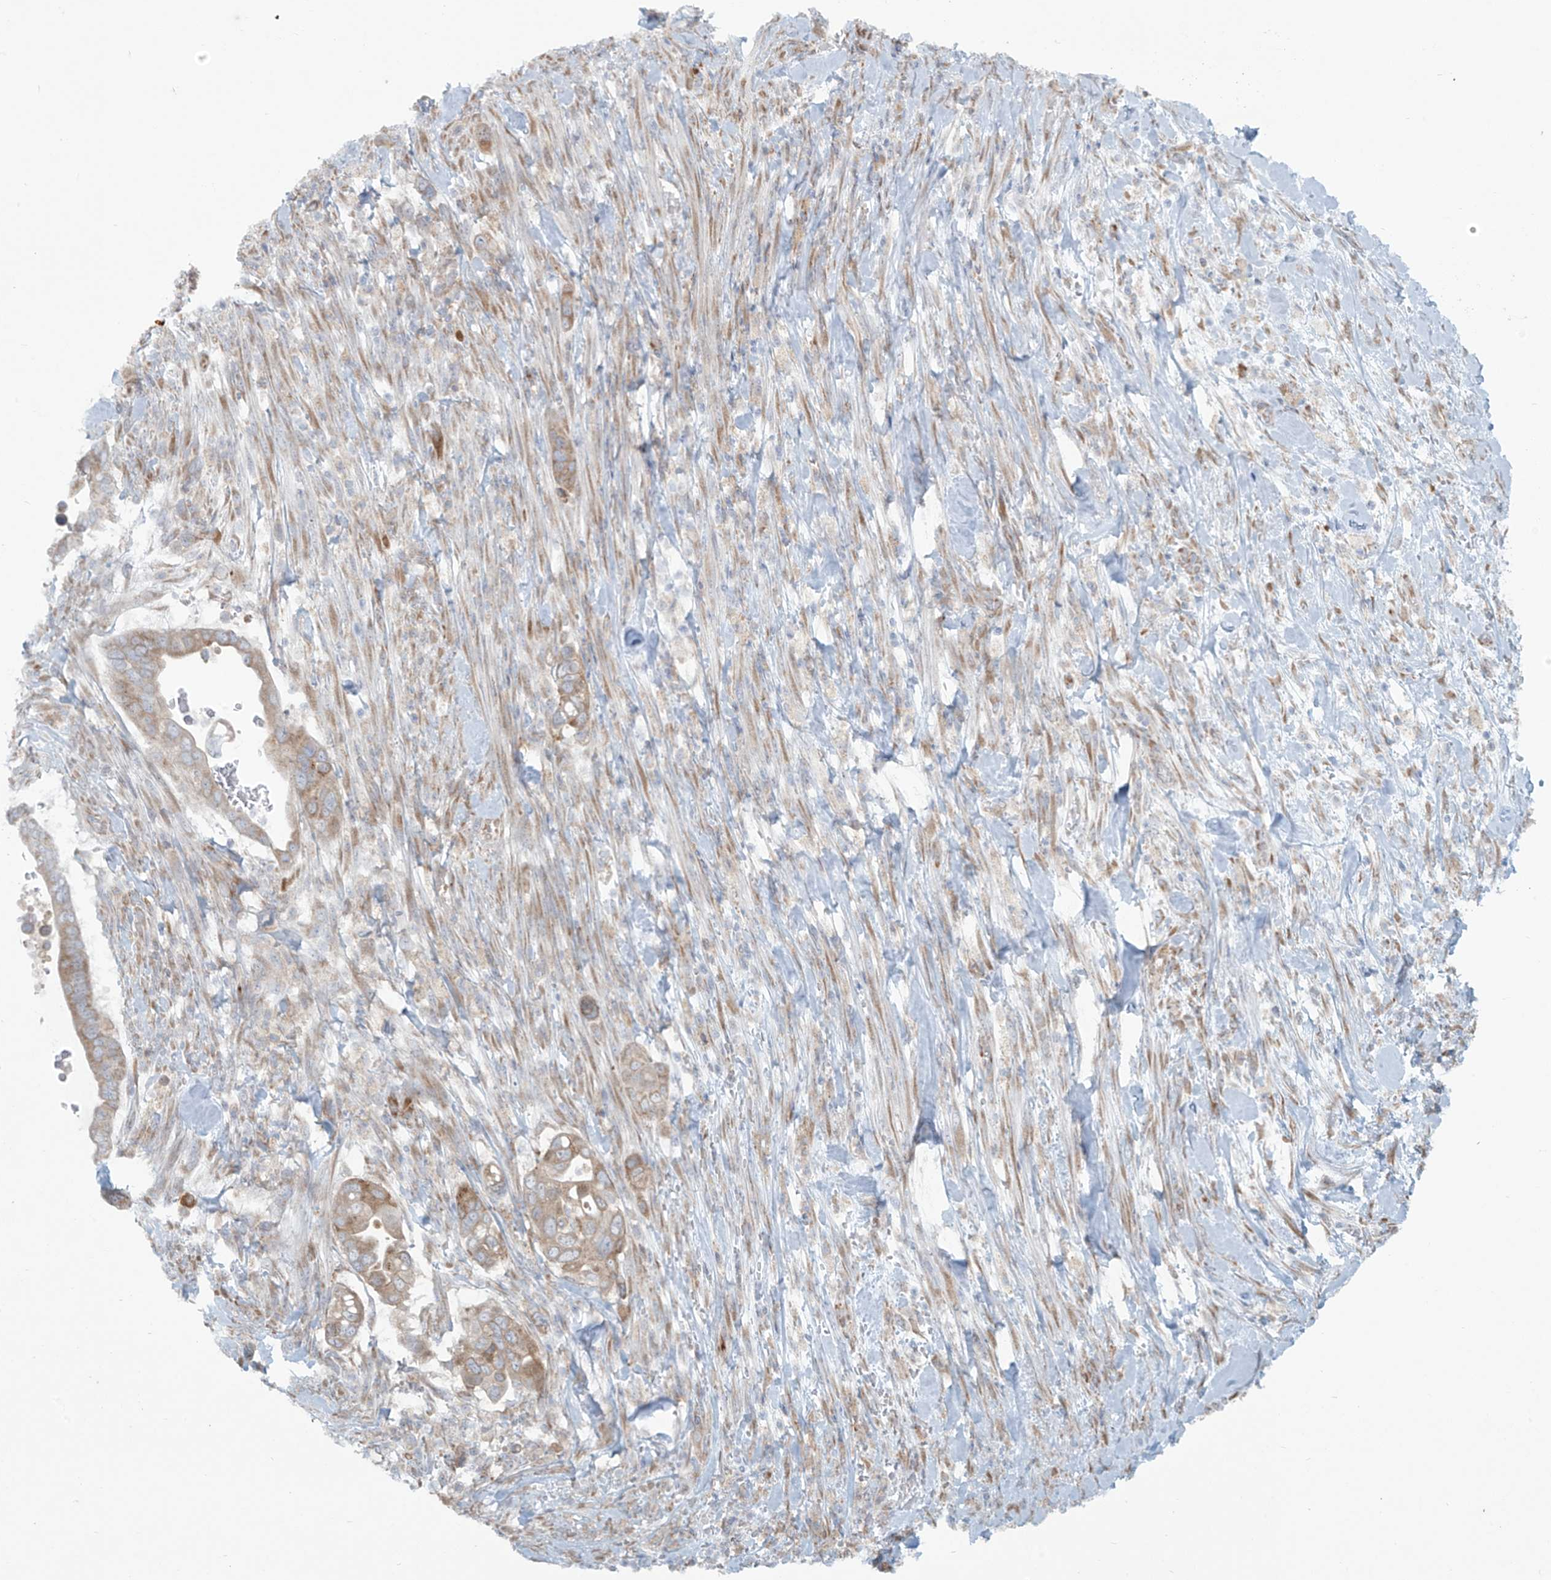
{"staining": {"intensity": "weak", "quantity": "25%-75%", "location": "cytoplasmic/membranous"}, "tissue": "pancreatic cancer", "cell_type": "Tumor cells", "image_type": "cancer", "snomed": [{"axis": "morphology", "description": "Adenocarcinoma, NOS"}, {"axis": "topography", "description": "Pancreas"}], "caption": "Tumor cells exhibit low levels of weak cytoplasmic/membranous positivity in approximately 25%-75% of cells in human pancreatic cancer.", "gene": "KATNIP", "patient": {"sex": "male", "age": 68}}